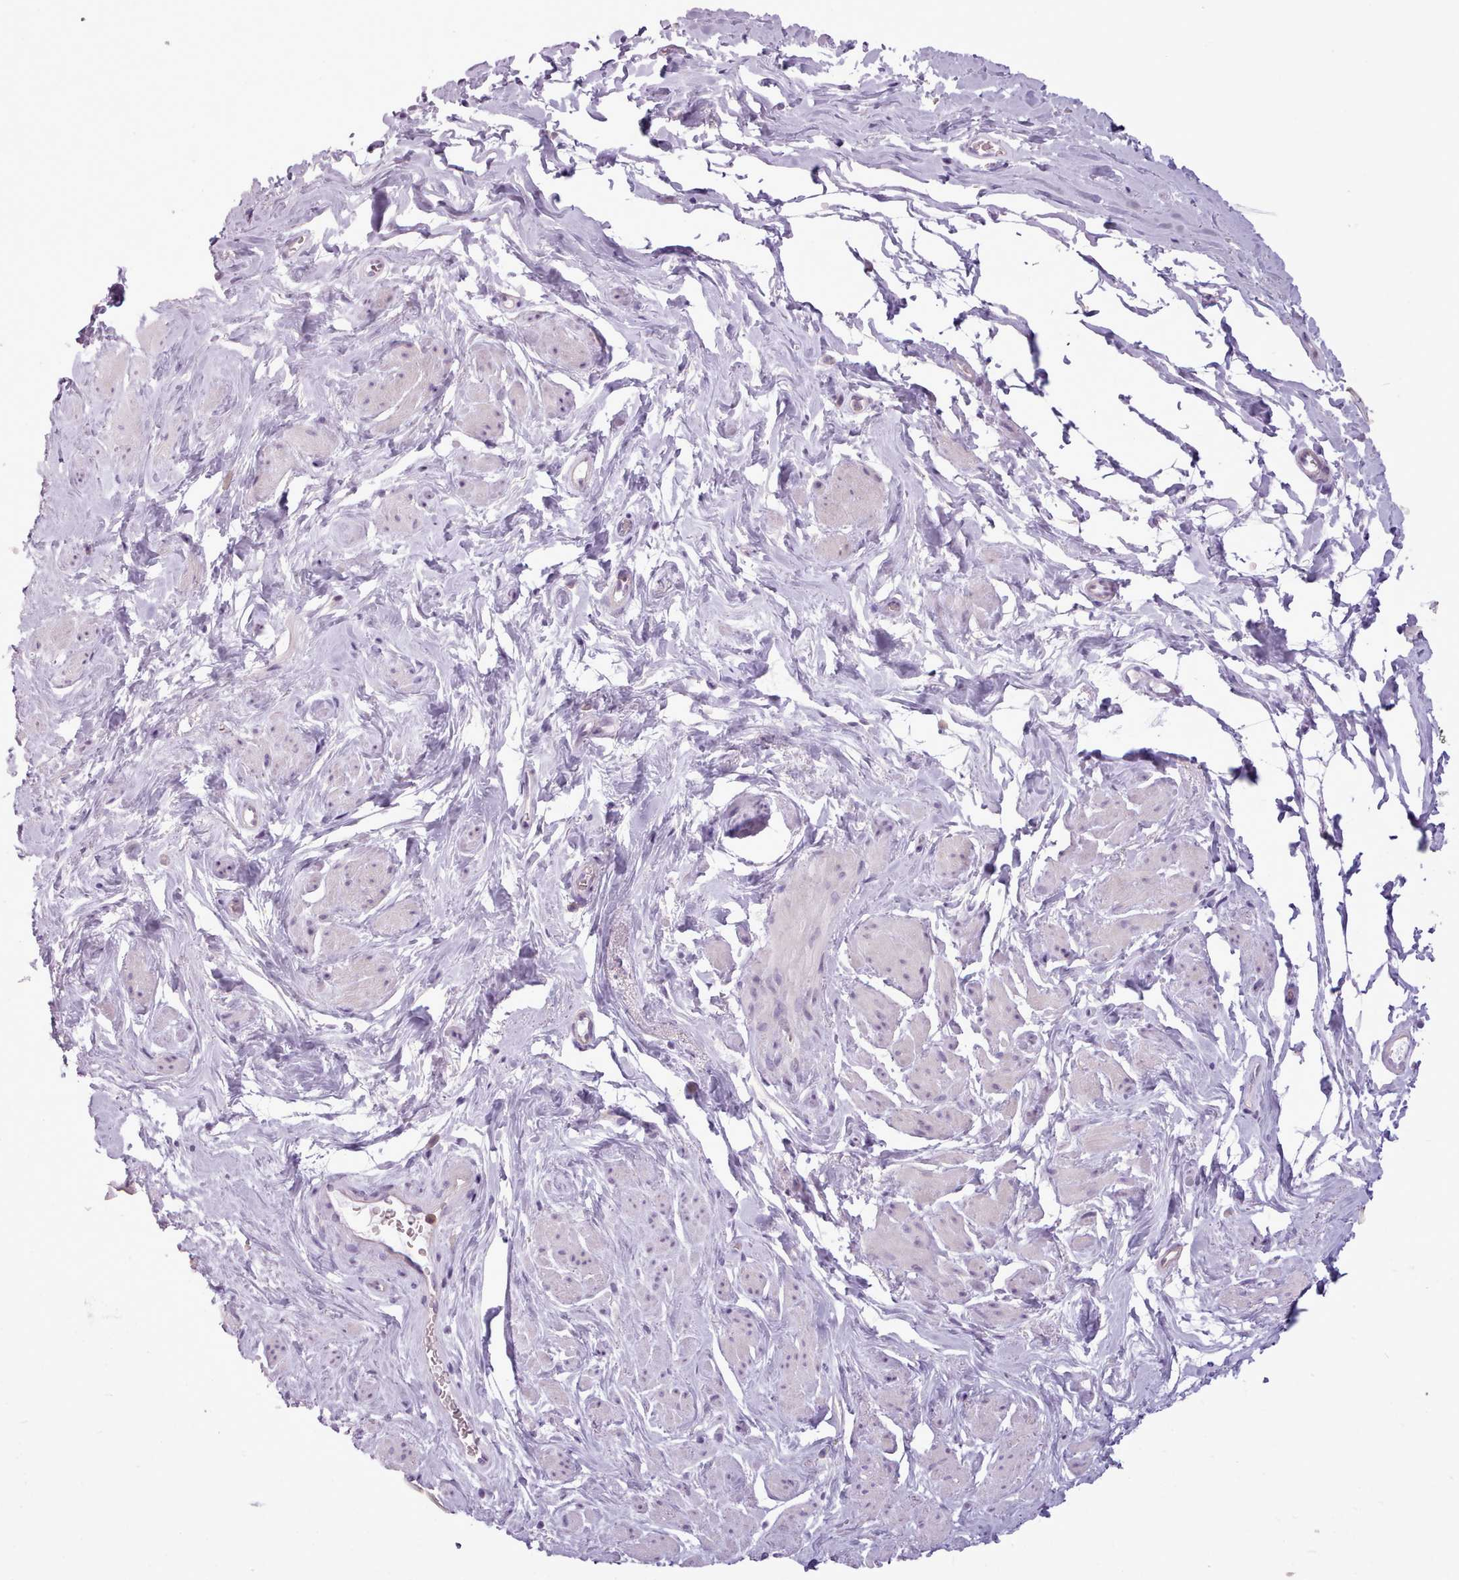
{"staining": {"intensity": "negative", "quantity": "none", "location": "none"}, "tissue": "smooth muscle", "cell_type": "Smooth muscle cells", "image_type": "normal", "snomed": [{"axis": "morphology", "description": "Normal tissue, NOS"}, {"axis": "topography", "description": "Smooth muscle"}, {"axis": "topography", "description": "Peripheral nerve tissue"}], "caption": "DAB (3,3'-diaminobenzidine) immunohistochemical staining of unremarkable smooth muscle reveals no significant expression in smooth muscle cells. (Stains: DAB immunohistochemistry (IHC) with hematoxylin counter stain, Microscopy: brightfield microscopy at high magnification).", "gene": "SLURP1", "patient": {"sex": "male", "age": 69}}